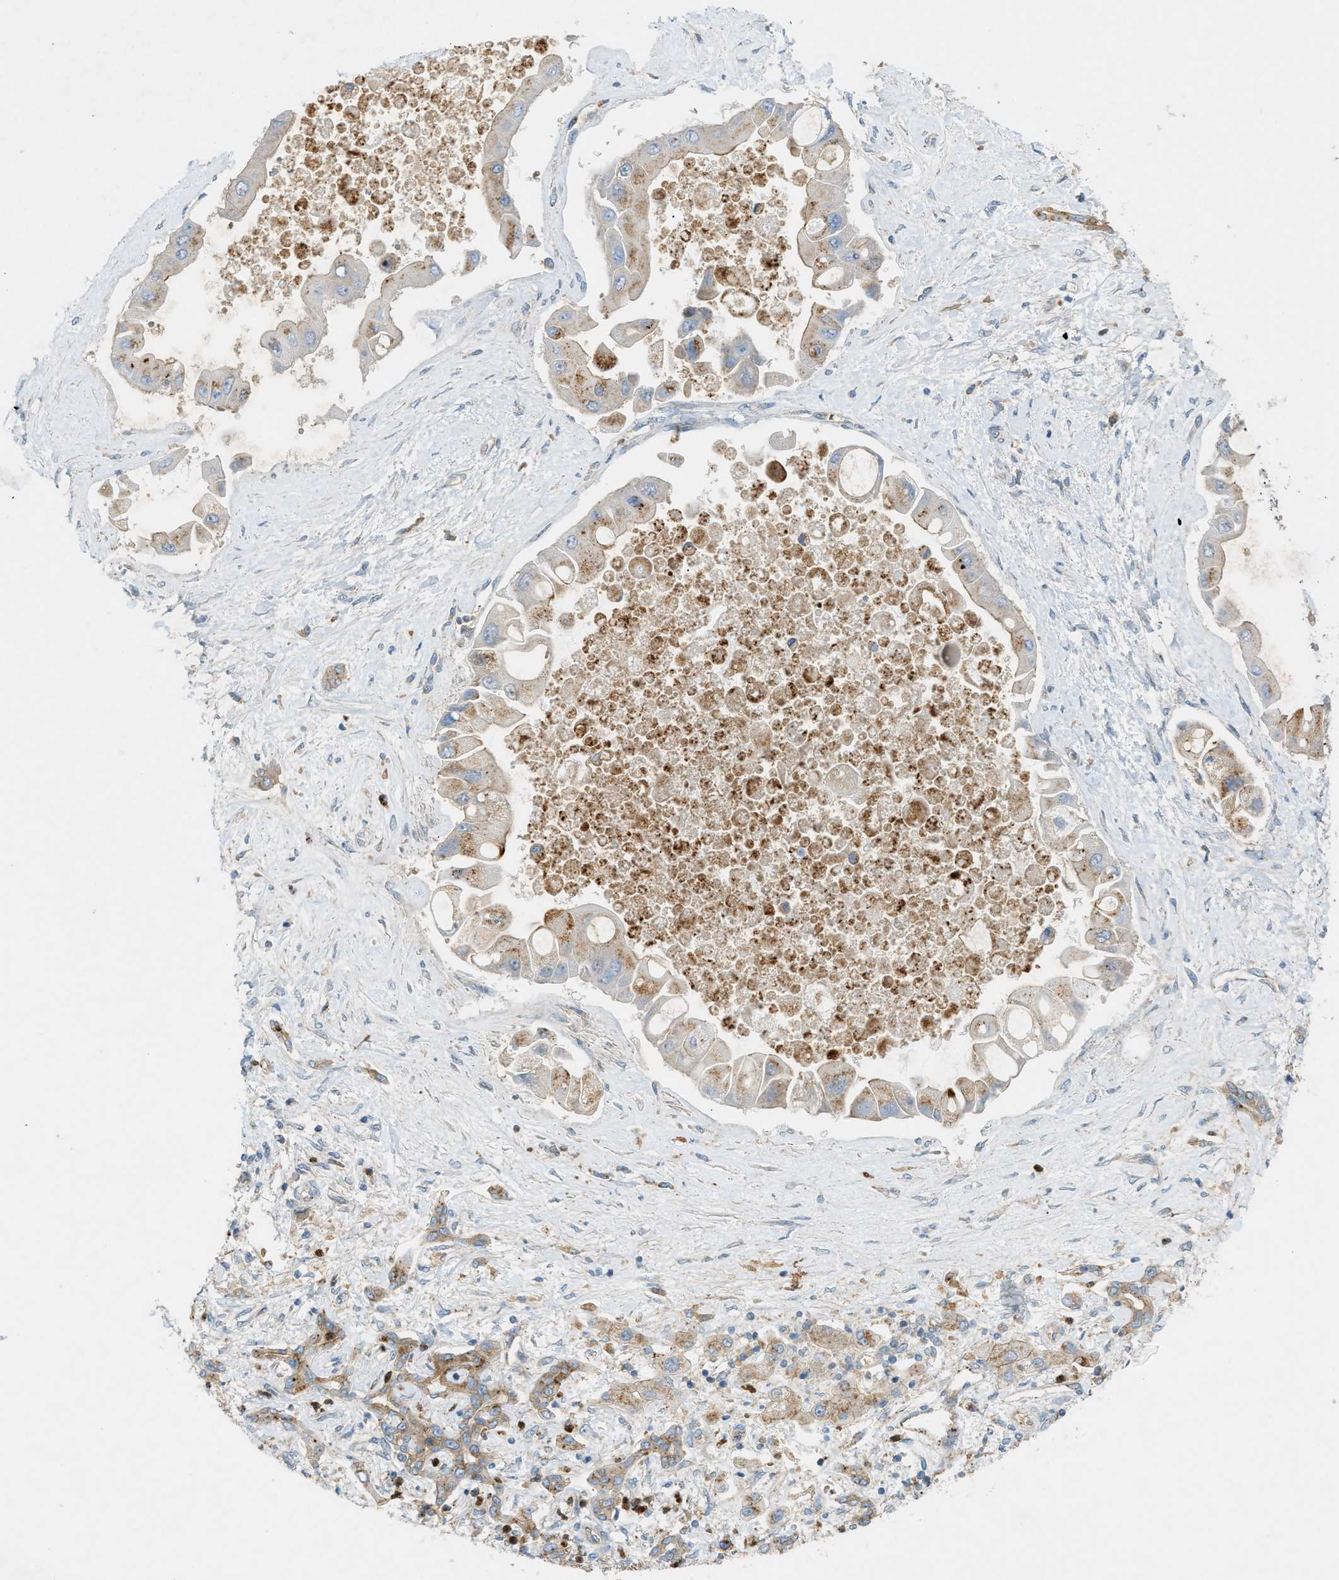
{"staining": {"intensity": "moderate", "quantity": "25%-75%", "location": "cytoplasmic/membranous"}, "tissue": "liver cancer", "cell_type": "Tumor cells", "image_type": "cancer", "snomed": [{"axis": "morphology", "description": "Cholangiocarcinoma"}, {"axis": "topography", "description": "Liver"}], "caption": "Human liver cholangiocarcinoma stained for a protein (brown) exhibits moderate cytoplasmic/membranous positive positivity in about 25%-75% of tumor cells.", "gene": "GRK6", "patient": {"sex": "male", "age": 50}}